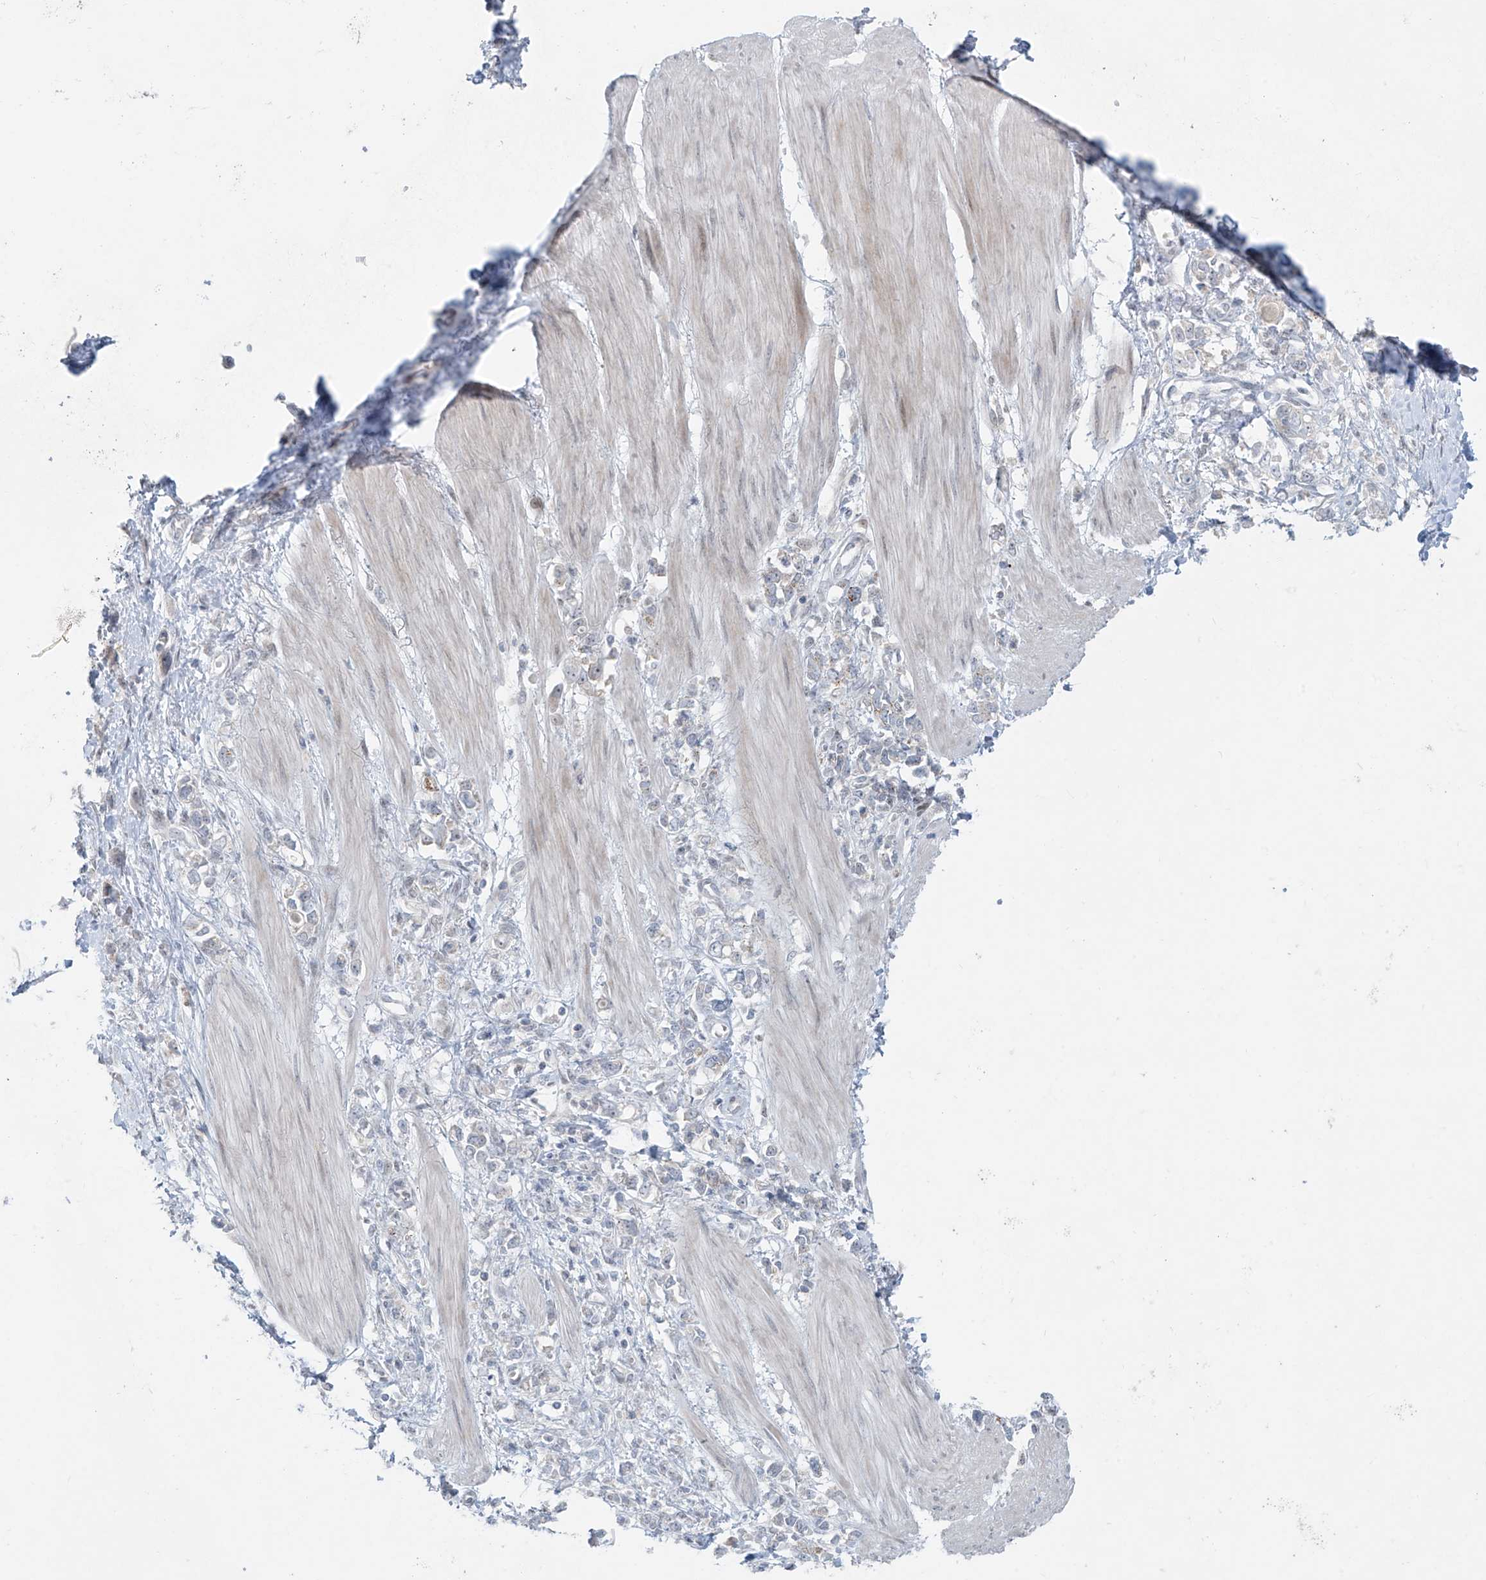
{"staining": {"intensity": "negative", "quantity": "none", "location": "none"}, "tissue": "stomach cancer", "cell_type": "Tumor cells", "image_type": "cancer", "snomed": [{"axis": "morphology", "description": "Adenocarcinoma, NOS"}, {"axis": "topography", "description": "Stomach"}], "caption": "A histopathology image of stomach cancer (adenocarcinoma) stained for a protein demonstrates no brown staining in tumor cells. (Brightfield microscopy of DAB IHC at high magnification).", "gene": "PPAT", "patient": {"sex": "female", "age": 76}}